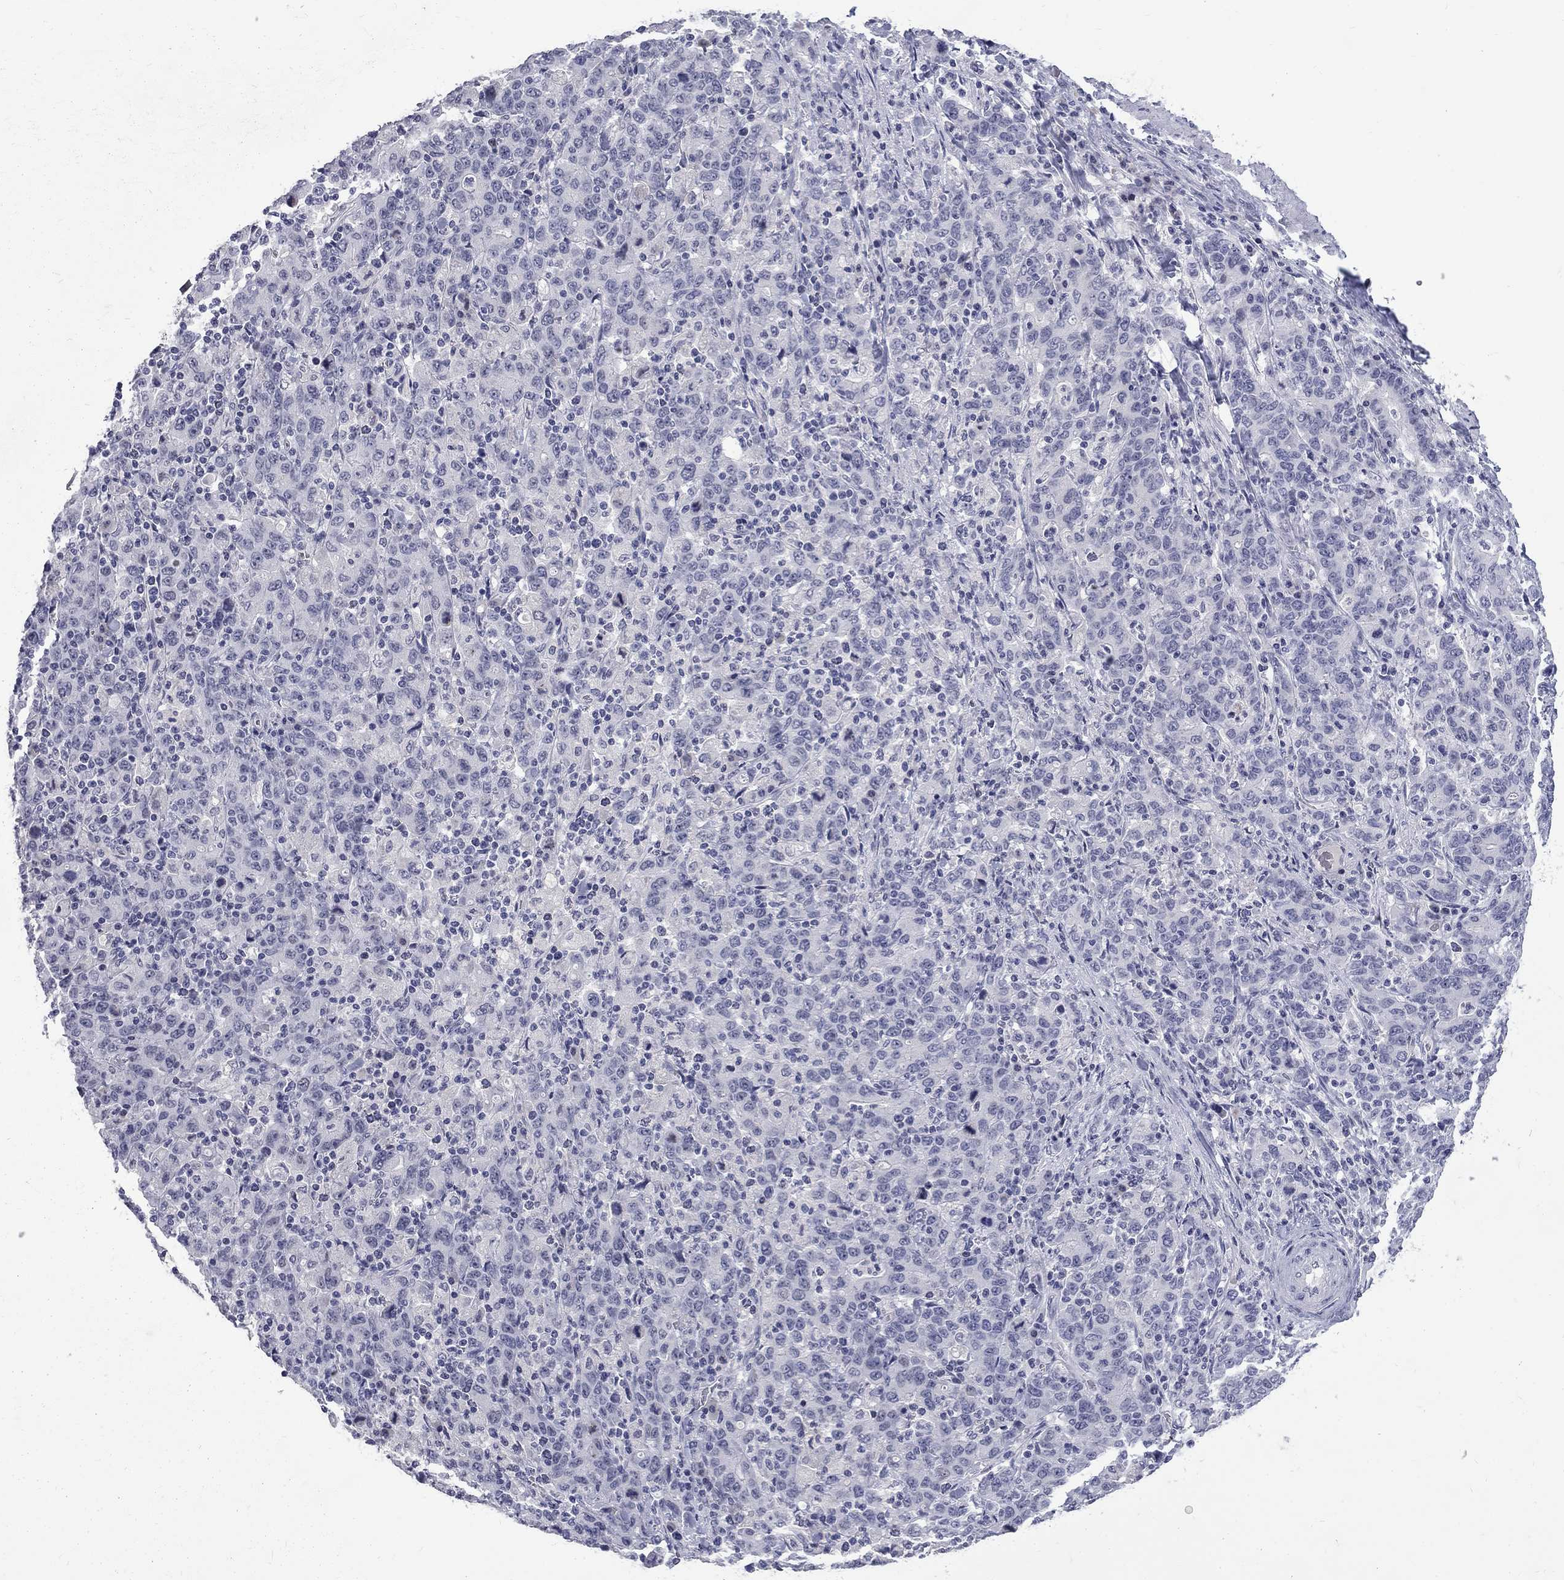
{"staining": {"intensity": "negative", "quantity": "none", "location": "none"}, "tissue": "stomach cancer", "cell_type": "Tumor cells", "image_type": "cancer", "snomed": [{"axis": "morphology", "description": "Adenocarcinoma, NOS"}, {"axis": "topography", "description": "Stomach, upper"}], "caption": "IHC of adenocarcinoma (stomach) displays no positivity in tumor cells.", "gene": "CTNND2", "patient": {"sex": "male", "age": 69}}